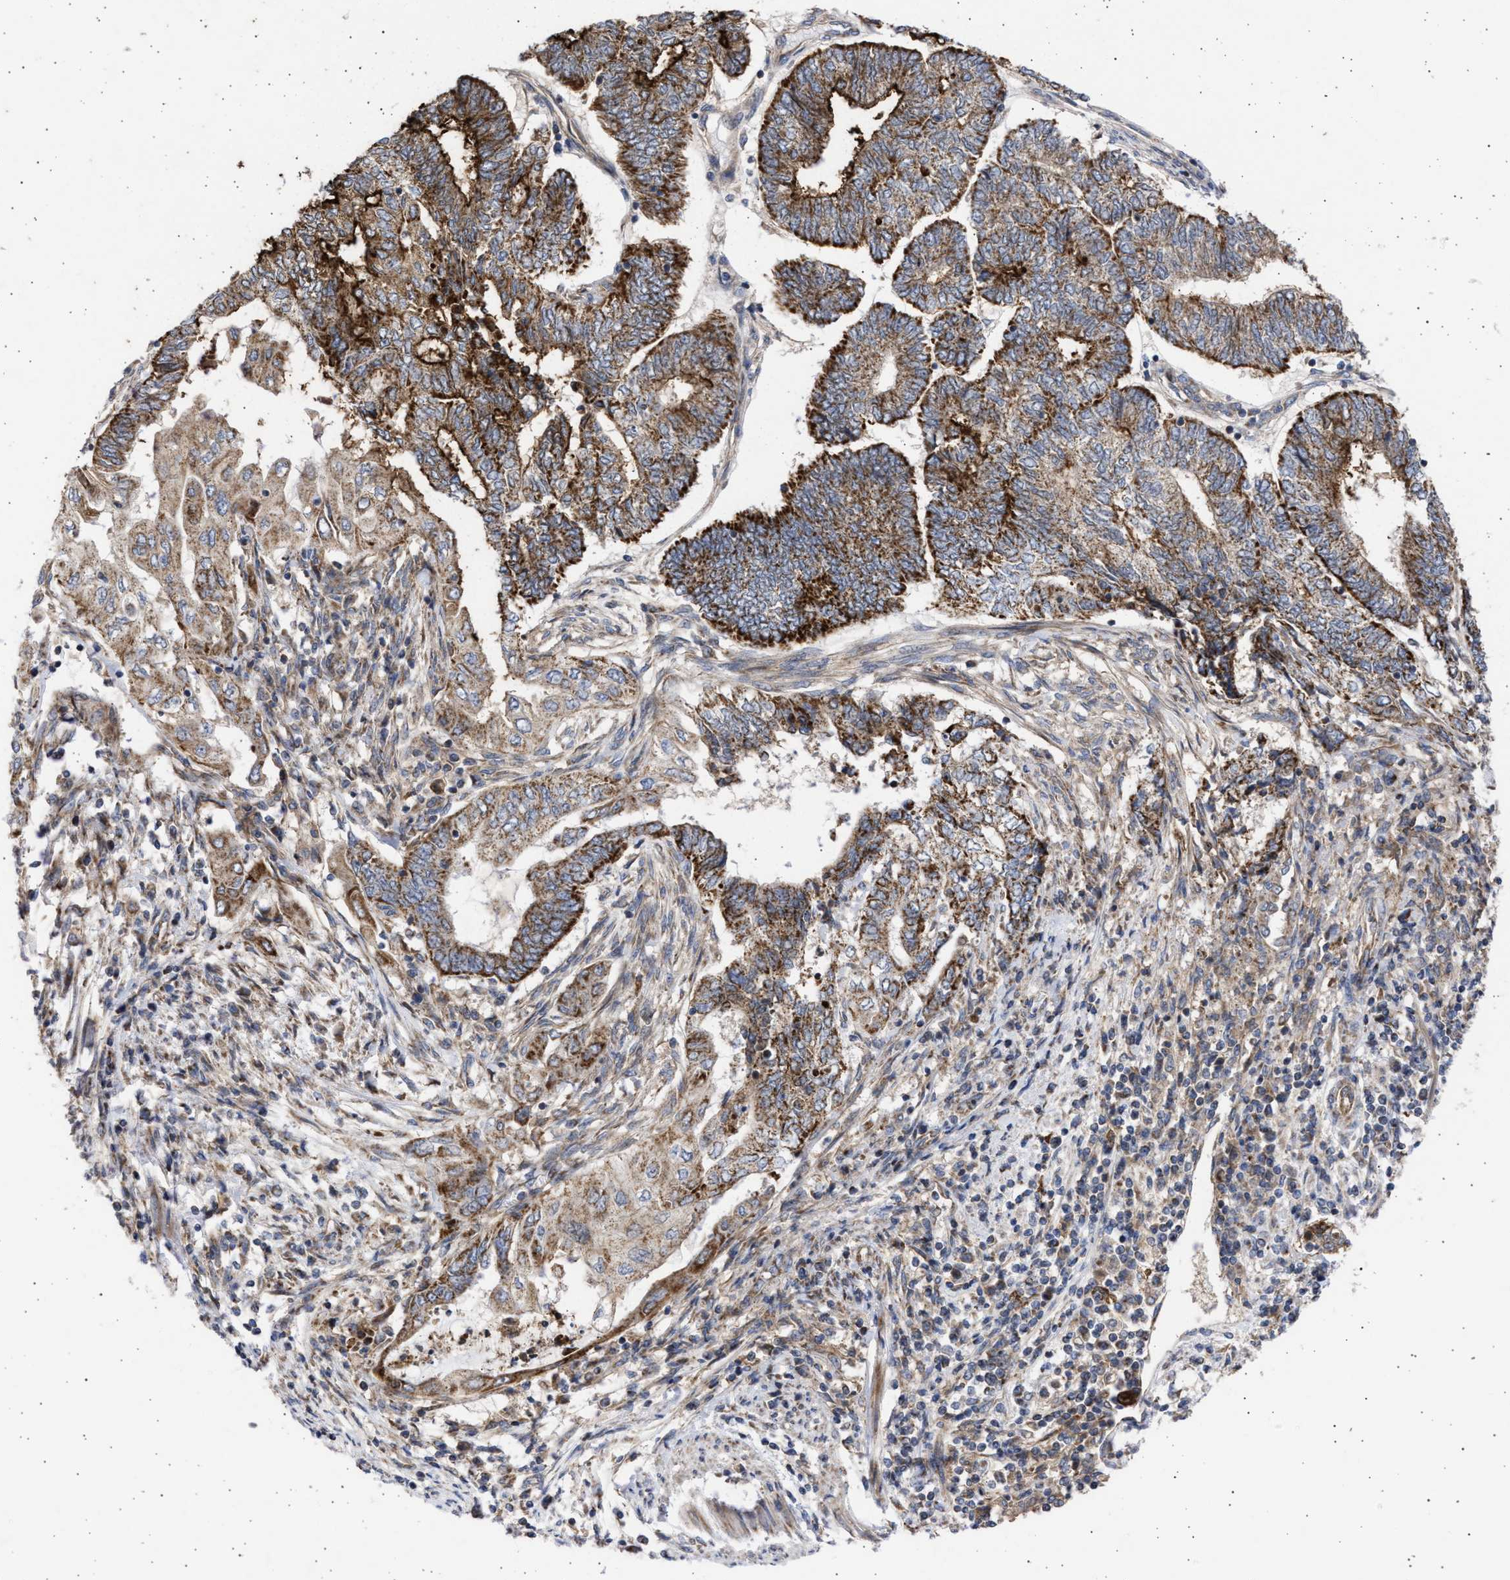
{"staining": {"intensity": "strong", "quantity": "25%-75%", "location": "cytoplasmic/membranous"}, "tissue": "endometrial cancer", "cell_type": "Tumor cells", "image_type": "cancer", "snomed": [{"axis": "morphology", "description": "Adenocarcinoma, NOS"}, {"axis": "topography", "description": "Uterus"}, {"axis": "topography", "description": "Endometrium"}], "caption": "The photomicrograph exhibits immunohistochemical staining of endometrial cancer. There is strong cytoplasmic/membranous positivity is present in approximately 25%-75% of tumor cells.", "gene": "TTC19", "patient": {"sex": "female", "age": 70}}